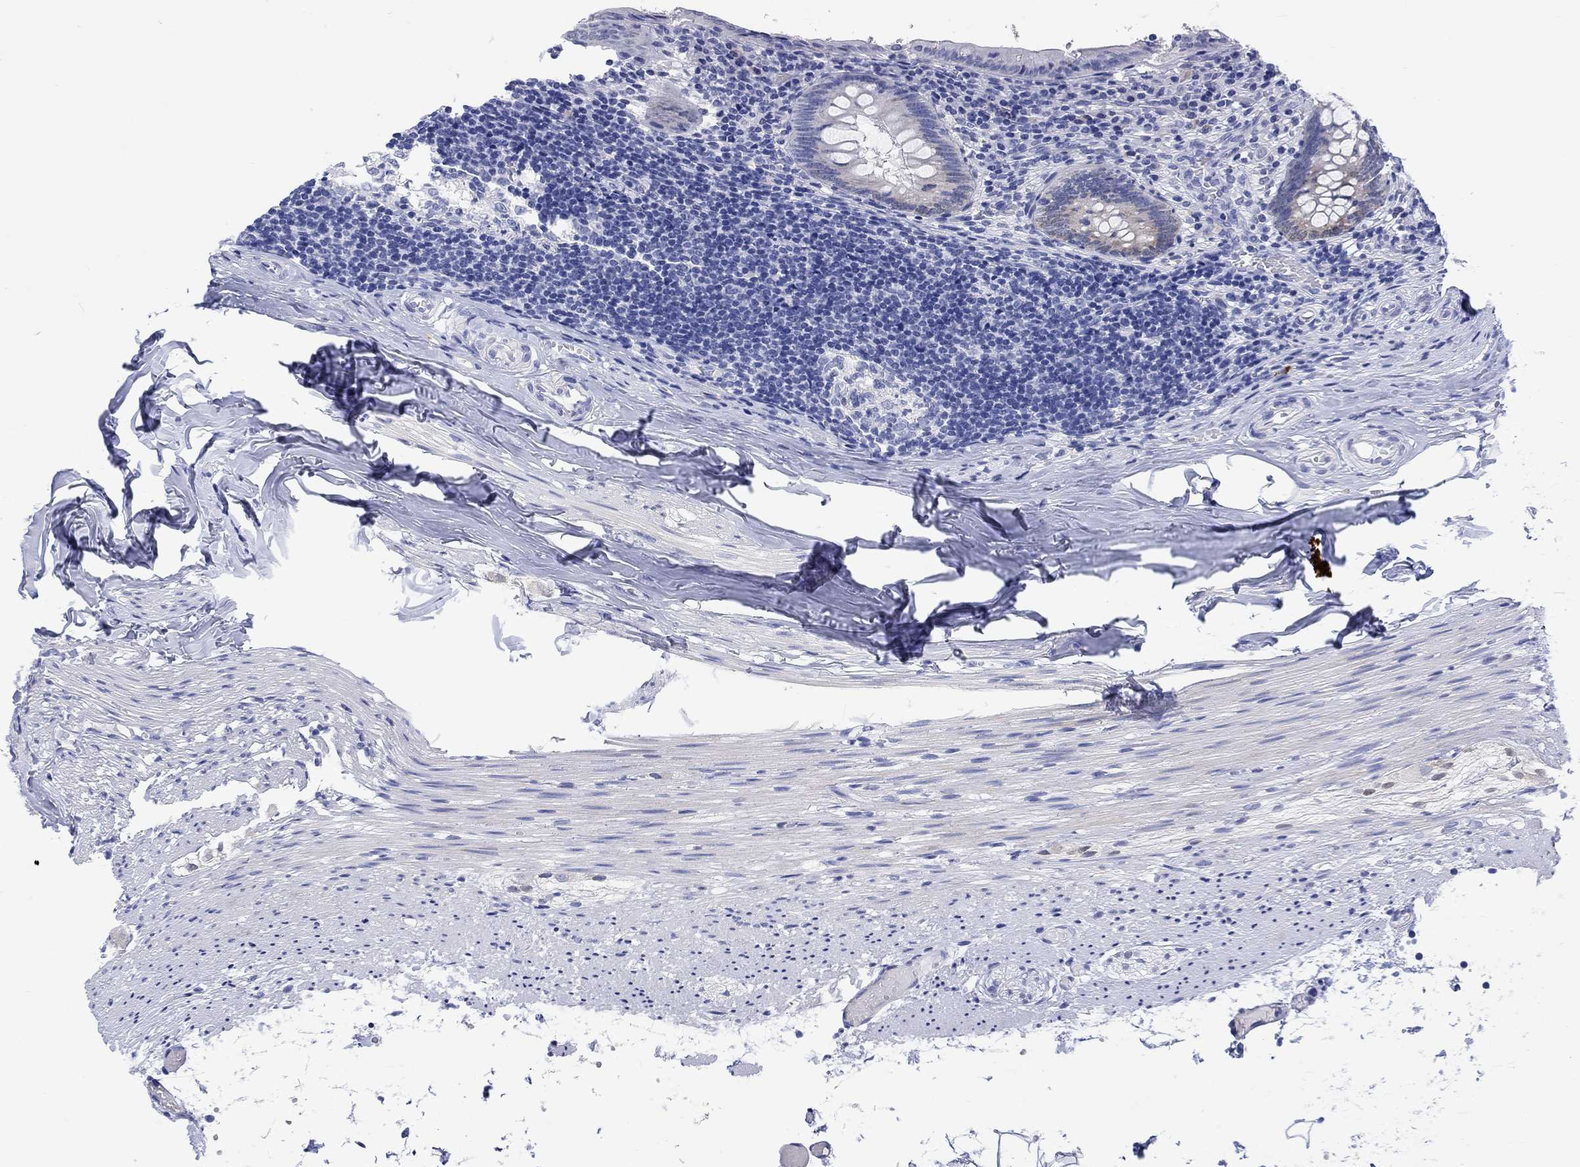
{"staining": {"intensity": "moderate", "quantity": "<25%", "location": "cytoplasmic/membranous"}, "tissue": "appendix", "cell_type": "Glandular cells", "image_type": "normal", "snomed": [{"axis": "morphology", "description": "Normal tissue, NOS"}, {"axis": "topography", "description": "Appendix"}], "caption": "Glandular cells exhibit low levels of moderate cytoplasmic/membranous staining in about <25% of cells in benign appendix.", "gene": "MSI1", "patient": {"sex": "female", "age": 23}}